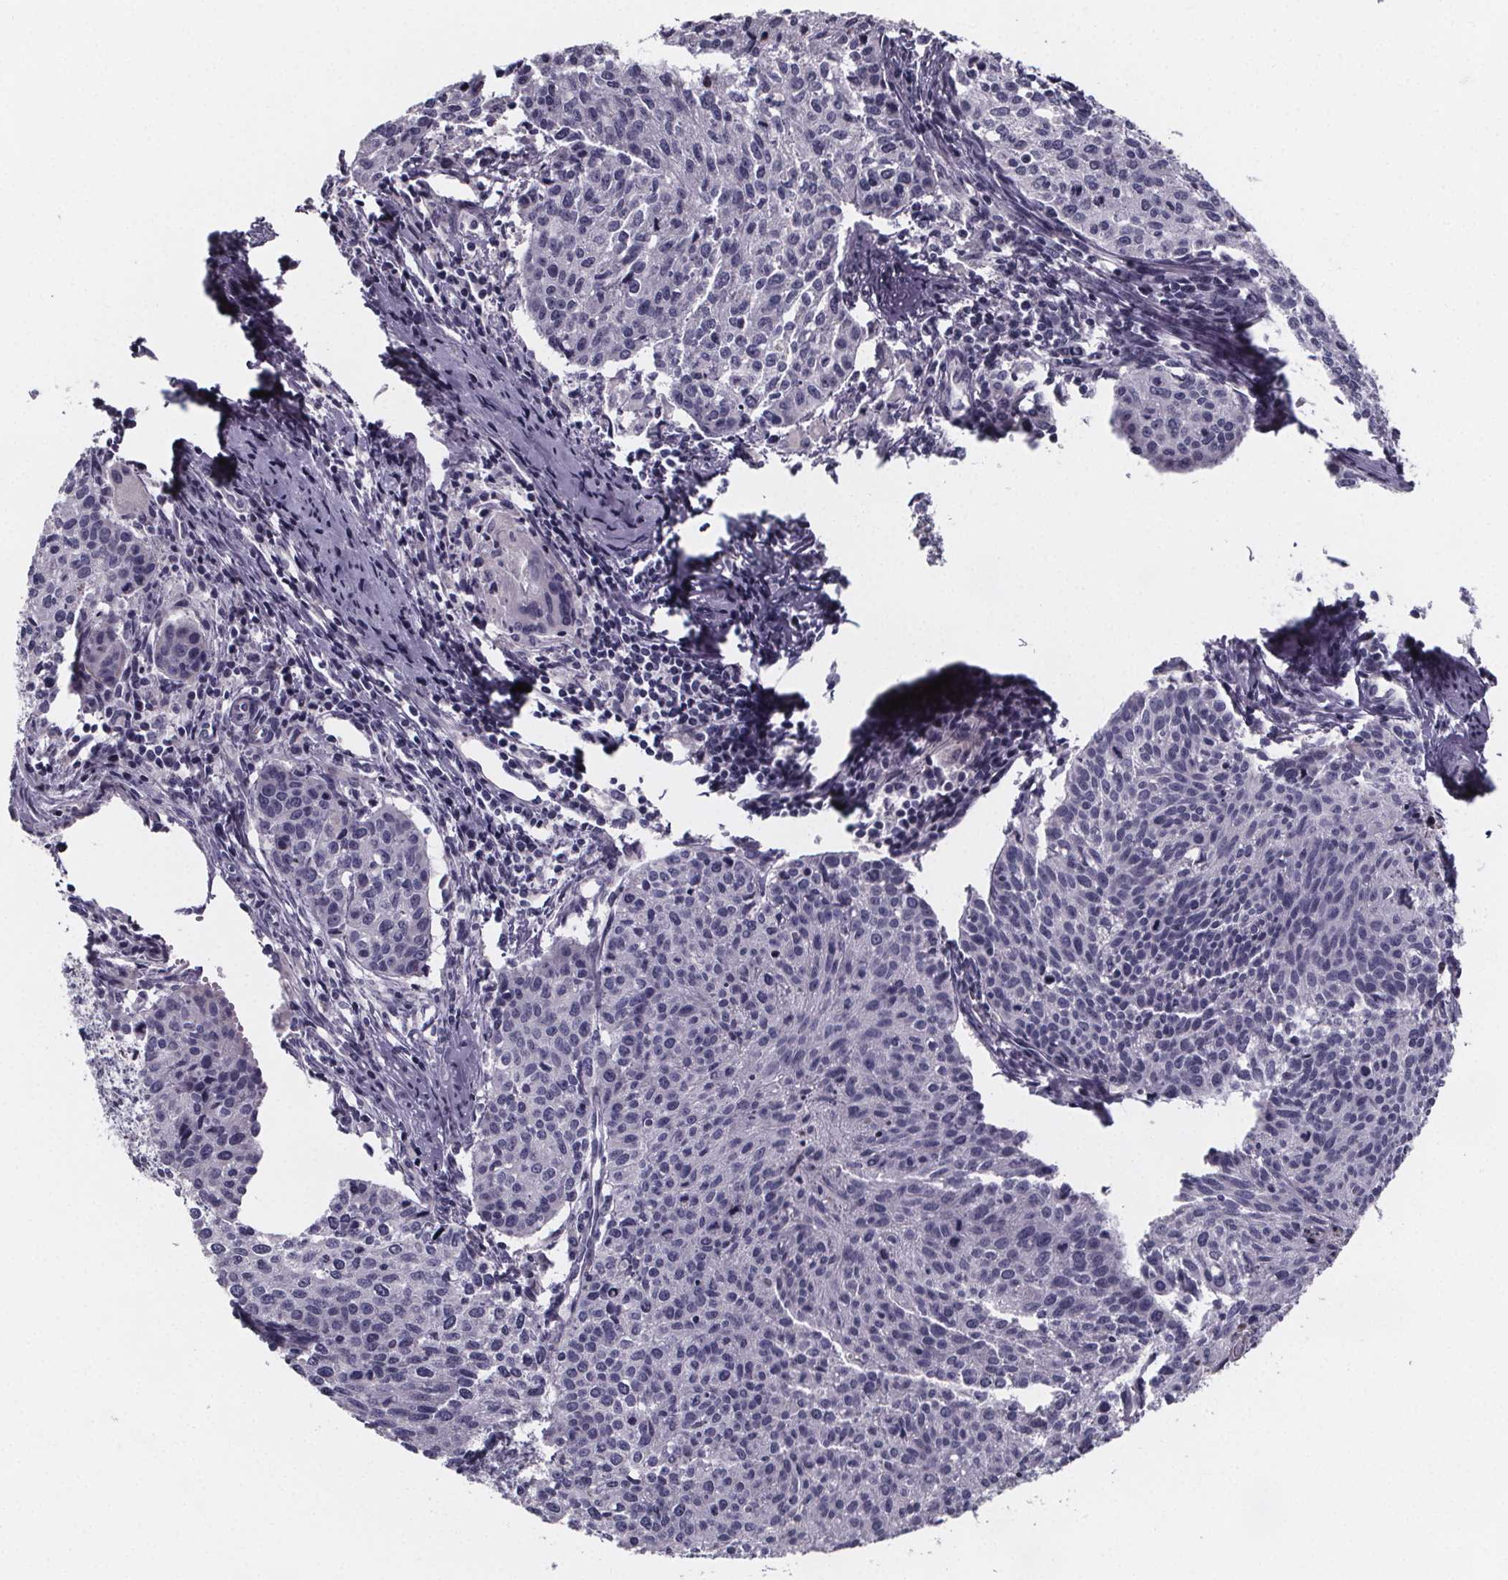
{"staining": {"intensity": "negative", "quantity": "none", "location": "none"}, "tissue": "cervical cancer", "cell_type": "Tumor cells", "image_type": "cancer", "snomed": [{"axis": "morphology", "description": "Squamous cell carcinoma, NOS"}, {"axis": "topography", "description": "Cervix"}], "caption": "Photomicrograph shows no protein positivity in tumor cells of cervical cancer tissue.", "gene": "PAH", "patient": {"sex": "female", "age": 38}}